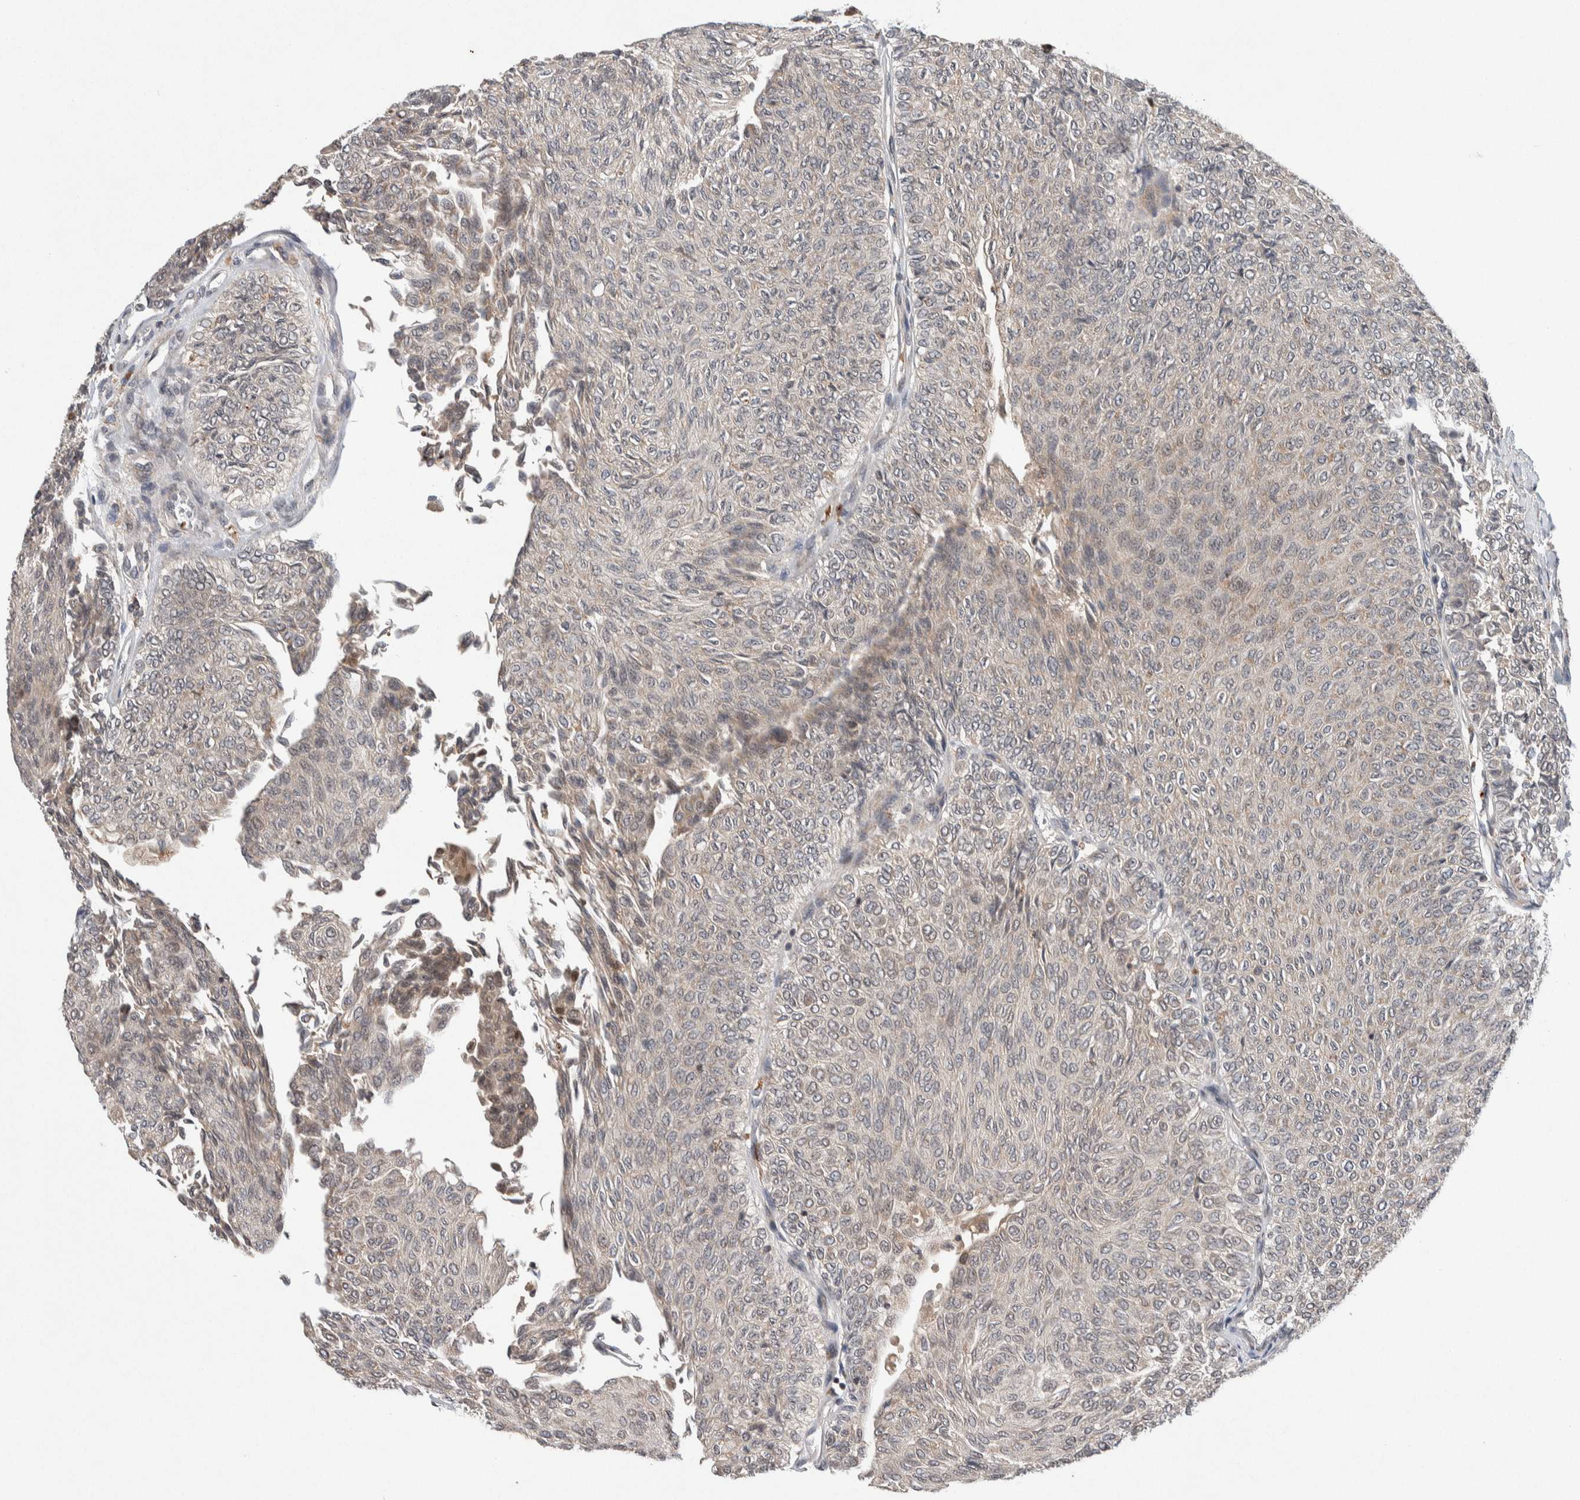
{"staining": {"intensity": "weak", "quantity": "25%-75%", "location": "cytoplasmic/membranous,nuclear"}, "tissue": "urothelial cancer", "cell_type": "Tumor cells", "image_type": "cancer", "snomed": [{"axis": "morphology", "description": "Urothelial carcinoma, Low grade"}, {"axis": "topography", "description": "Urinary bladder"}], "caption": "The histopathology image shows immunohistochemical staining of urothelial carcinoma (low-grade). There is weak cytoplasmic/membranous and nuclear positivity is identified in approximately 25%-75% of tumor cells. The protein of interest is stained brown, and the nuclei are stained in blue (DAB IHC with brightfield microscopy, high magnification).", "gene": "KCNK1", "patient": {"sex": "male", "age": 78}}